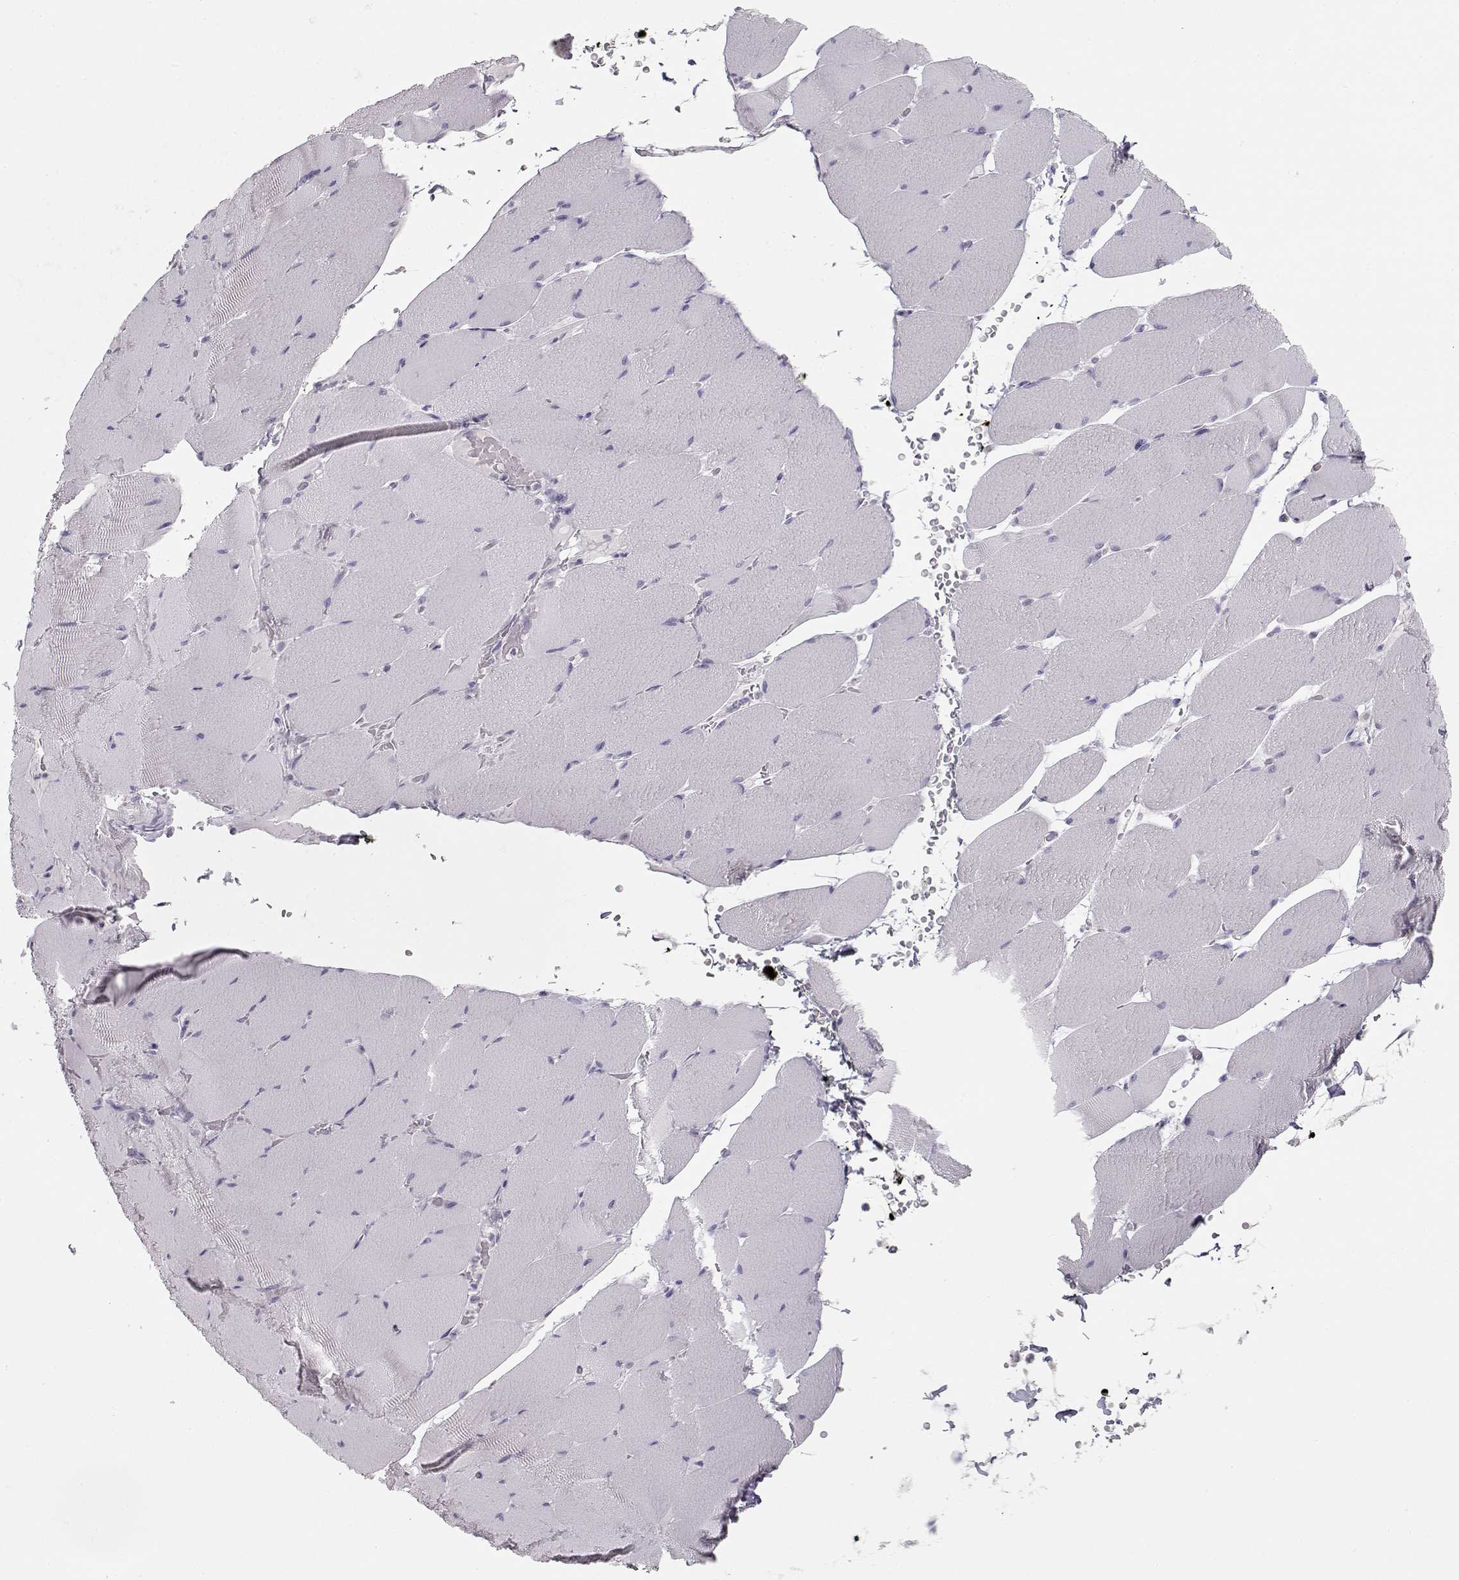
{"staining": {"intensity": "negative", "quantity": "none", "location": "none"}, "tissue": "skeletal muscle", "cell_type": "Myocytes", "image_type": "normal", "snomed": [{"axis": "morphology", "description": "Normal tissue, NOS"}, {"axis": "topography", "description": "Skeletal muscle"}], "caption": "This micrograph is of benign skeletal muscle stained with immunohistochemistry (IHC) to label a protein in brown with the nuclei are counter-stained blue. There is no positivity in myocytes. (DAB IHC visualized using brightfield microscopy, high magnification).", "gene": "NUTM1", "patient": {"sex": "male", "age": 56}}